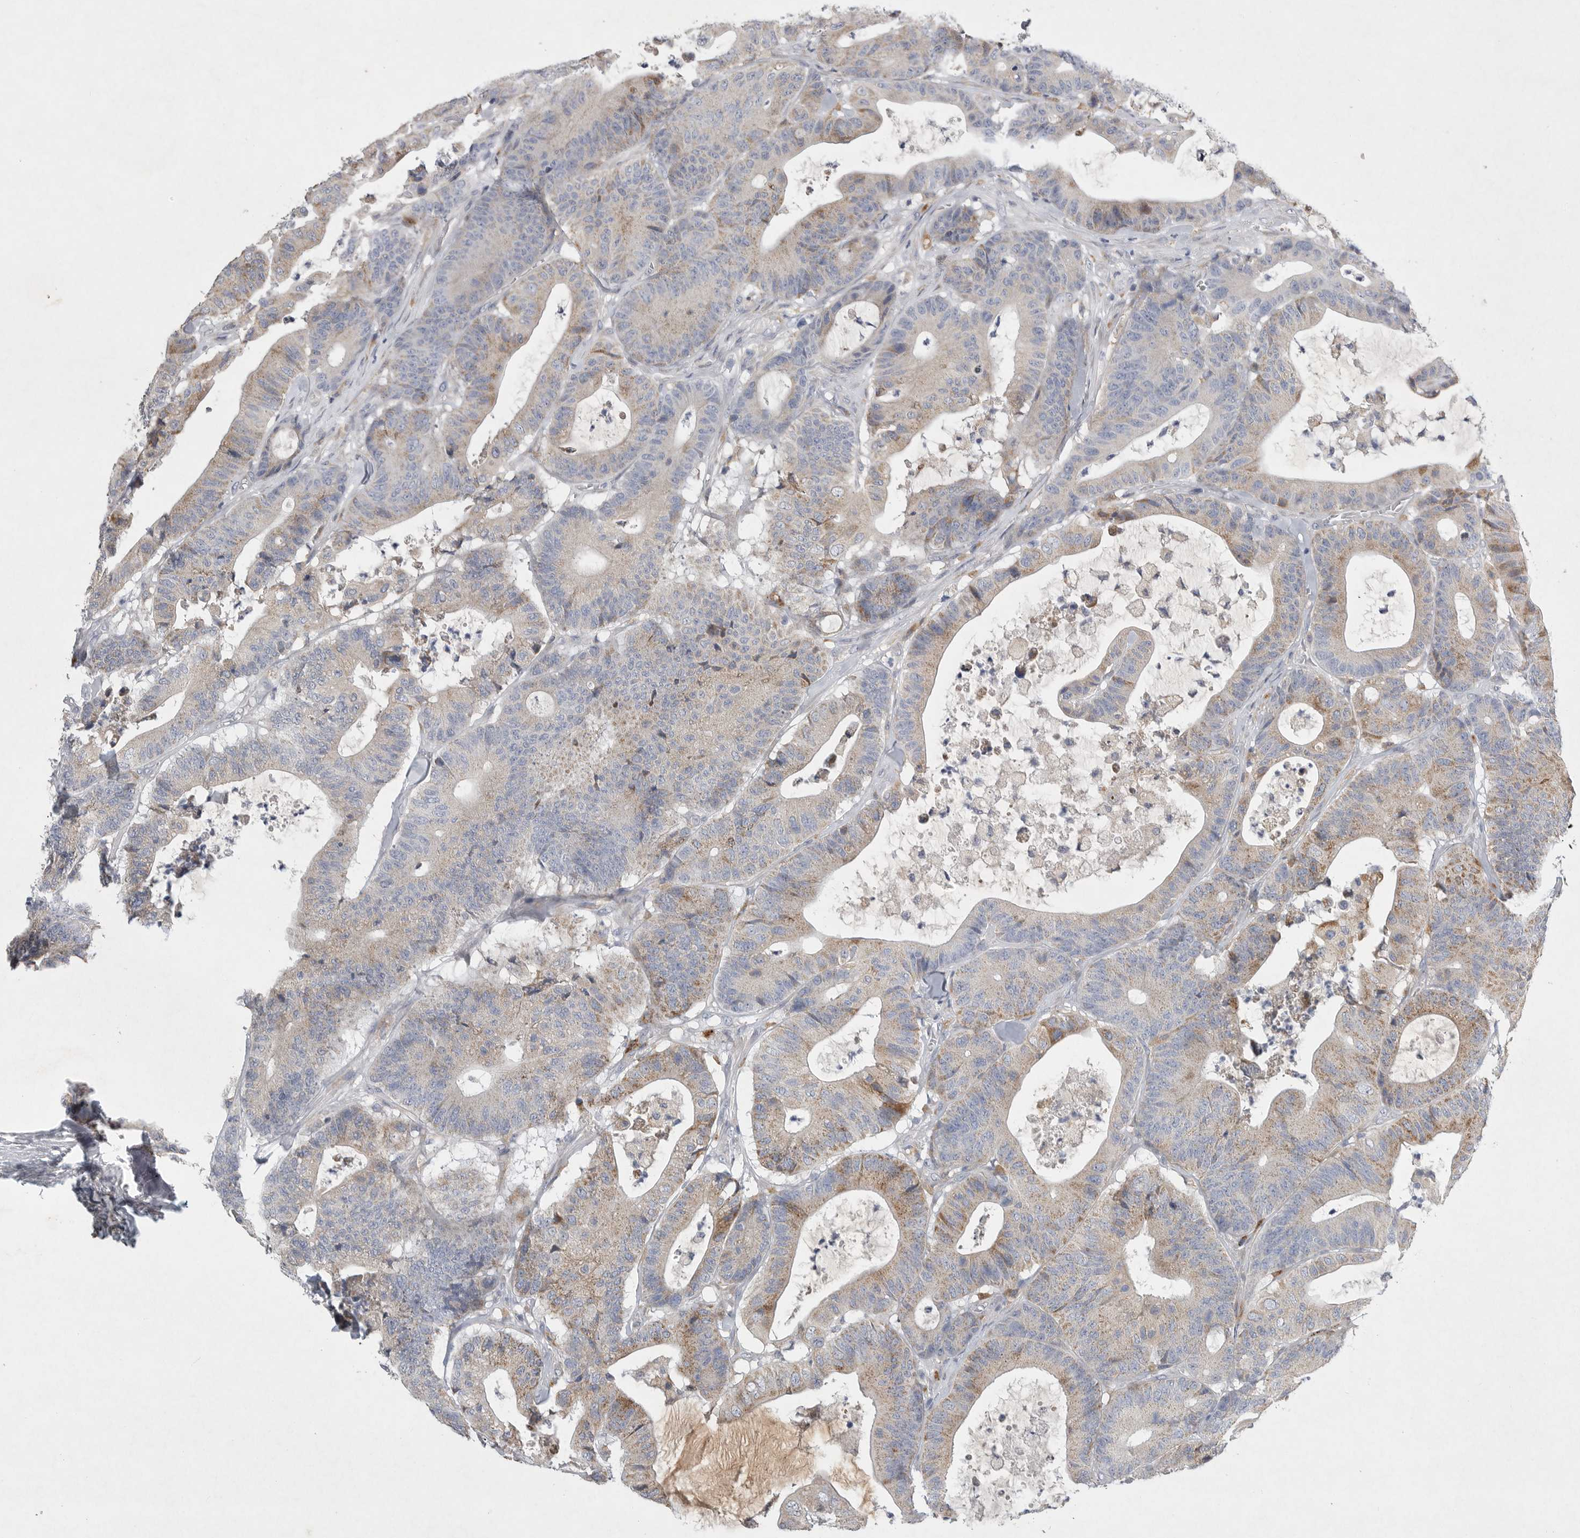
{"staining": {"intensity": "moderate", "quantity": "25%-75%", "location": "cytoplasmic/membranous"}, "tissue": "colorectal cancer", "cell_type": "Tumor cells", "image_type": "cancer", "snomed": [{"axis": "morphology", "description": "Adenocarcinoma, NOS"}, {"axis": "topography", "description": "Colon"}], "caption": "Immunohistochemical staining of human adenocarcinoma (colorectal) demonstrates moderate cytoplasmic/membranous protein staining in approximately 25%-75% of tumor cells. The protein of interest is shown in brown color, while the nuclei are stained blue.", "gene": "EDEM3", "patient": {"sex": "female", "age": 84}}